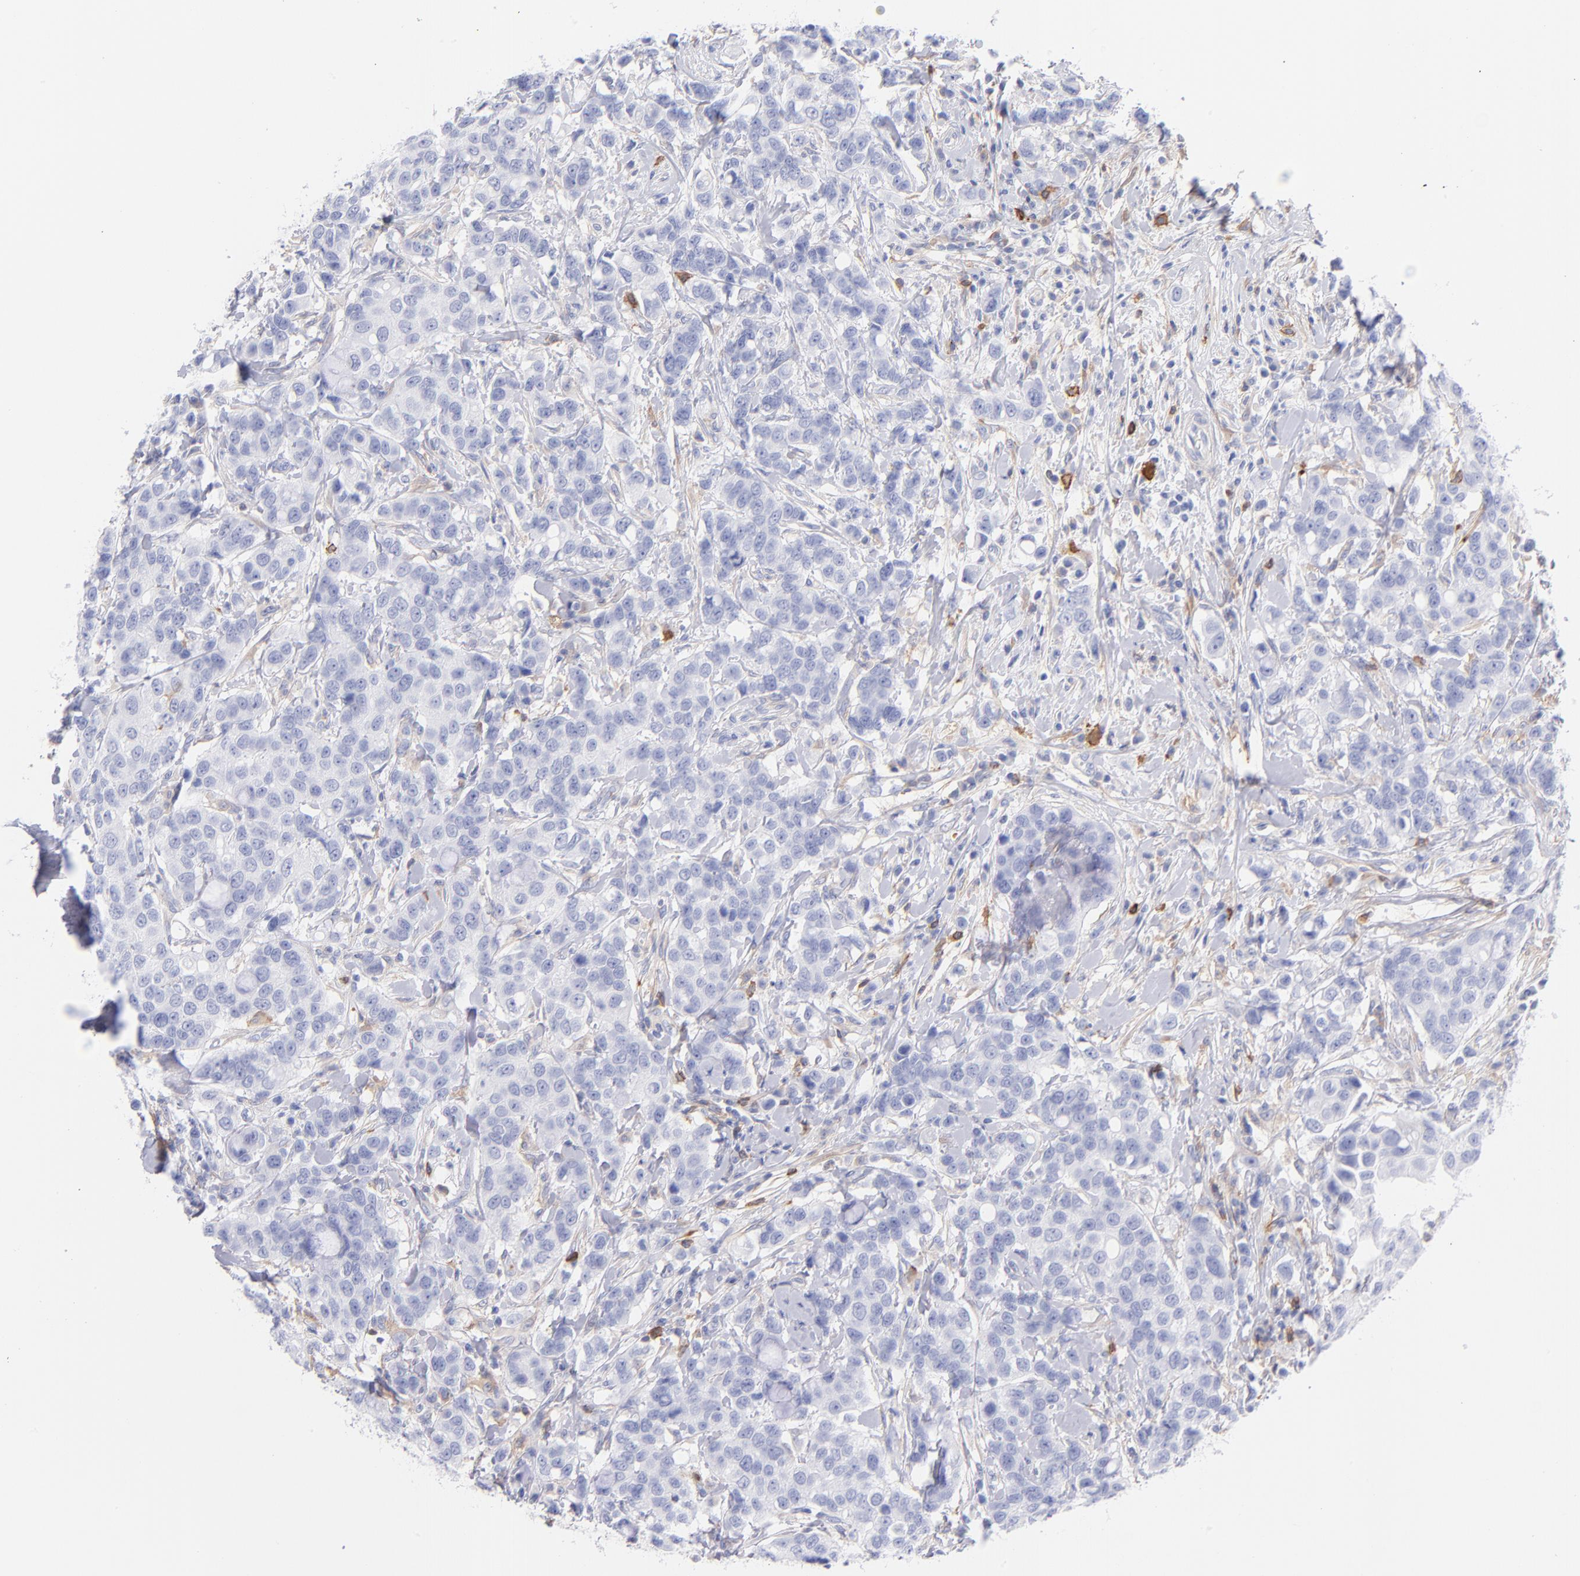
{"staining": {"intensity": "negative", "quantity": "none", "location": "none"}, "tissue": "breast cancer", "cell_type": "Tumor cells", "image_type": "cancer", "snomed": [{"axis": "morphology", "description": "Duct carcinoma"}, {"axis": "topography", "description": "Breast"}], "caption": "Tumor cells show no significant protein positivity in infiltrating ductal carcinoma (breast).", "gene": "PRKCA", "patient": {"sex": "female", "age": 27}}